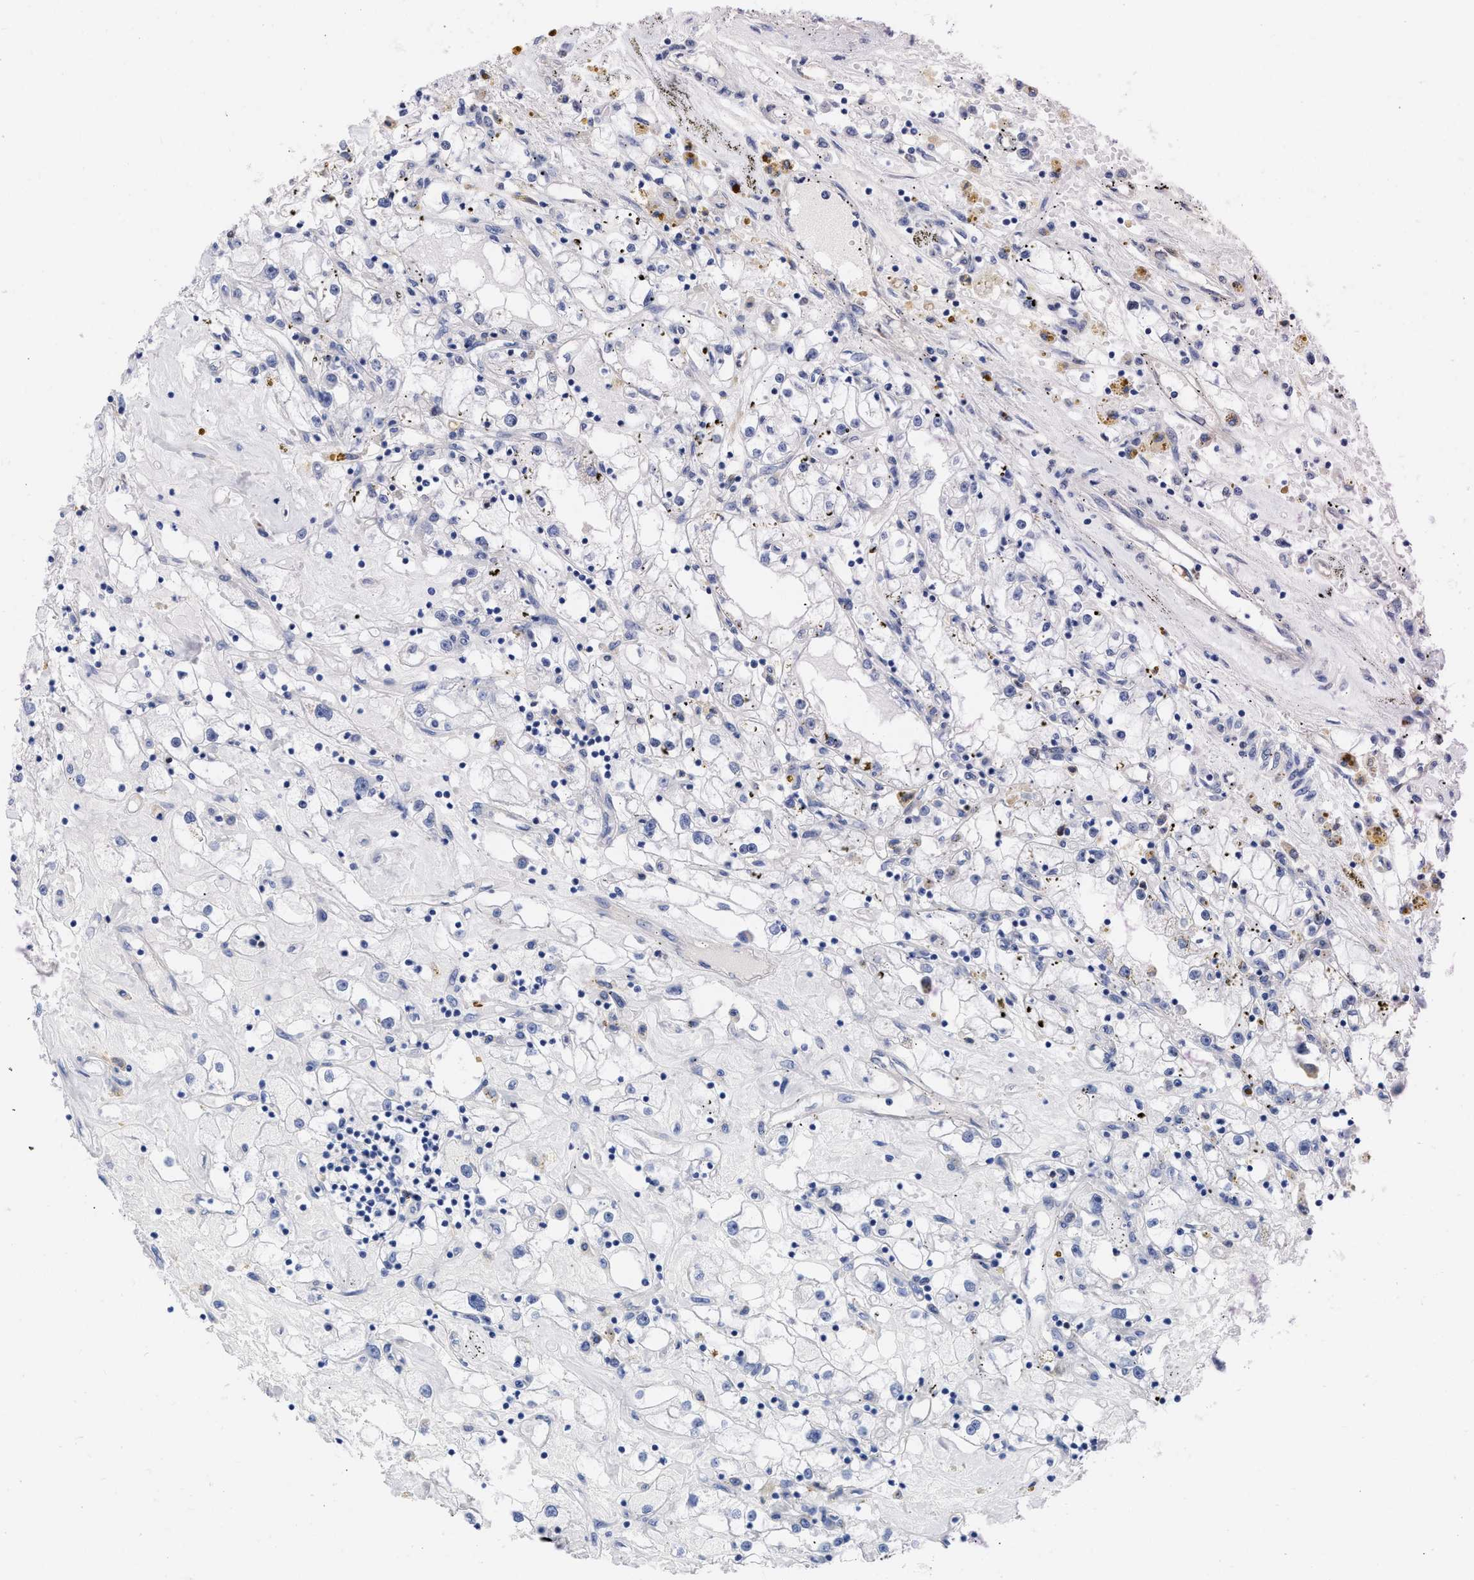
{"staining": {"intensity": "negative", "quantity": "none", "location": "none"}, "tissue": "renal cancer", "cell_type": "Tumor cells", "image_type": "cancer", "snomed": [{"axis": "morphology", "description": "Adenocarcinoma, NOS"}, {"axis": "topography", "description": "Kidney"}], "caption": "Immunohistochemistry (IHC) histopathology image of neoplastic tissue: human renal cancer stained with DAB displays no significant protein expression in tumor cells.", "gene": "THRA", "patient": {"sex": "male", "age": 56}}